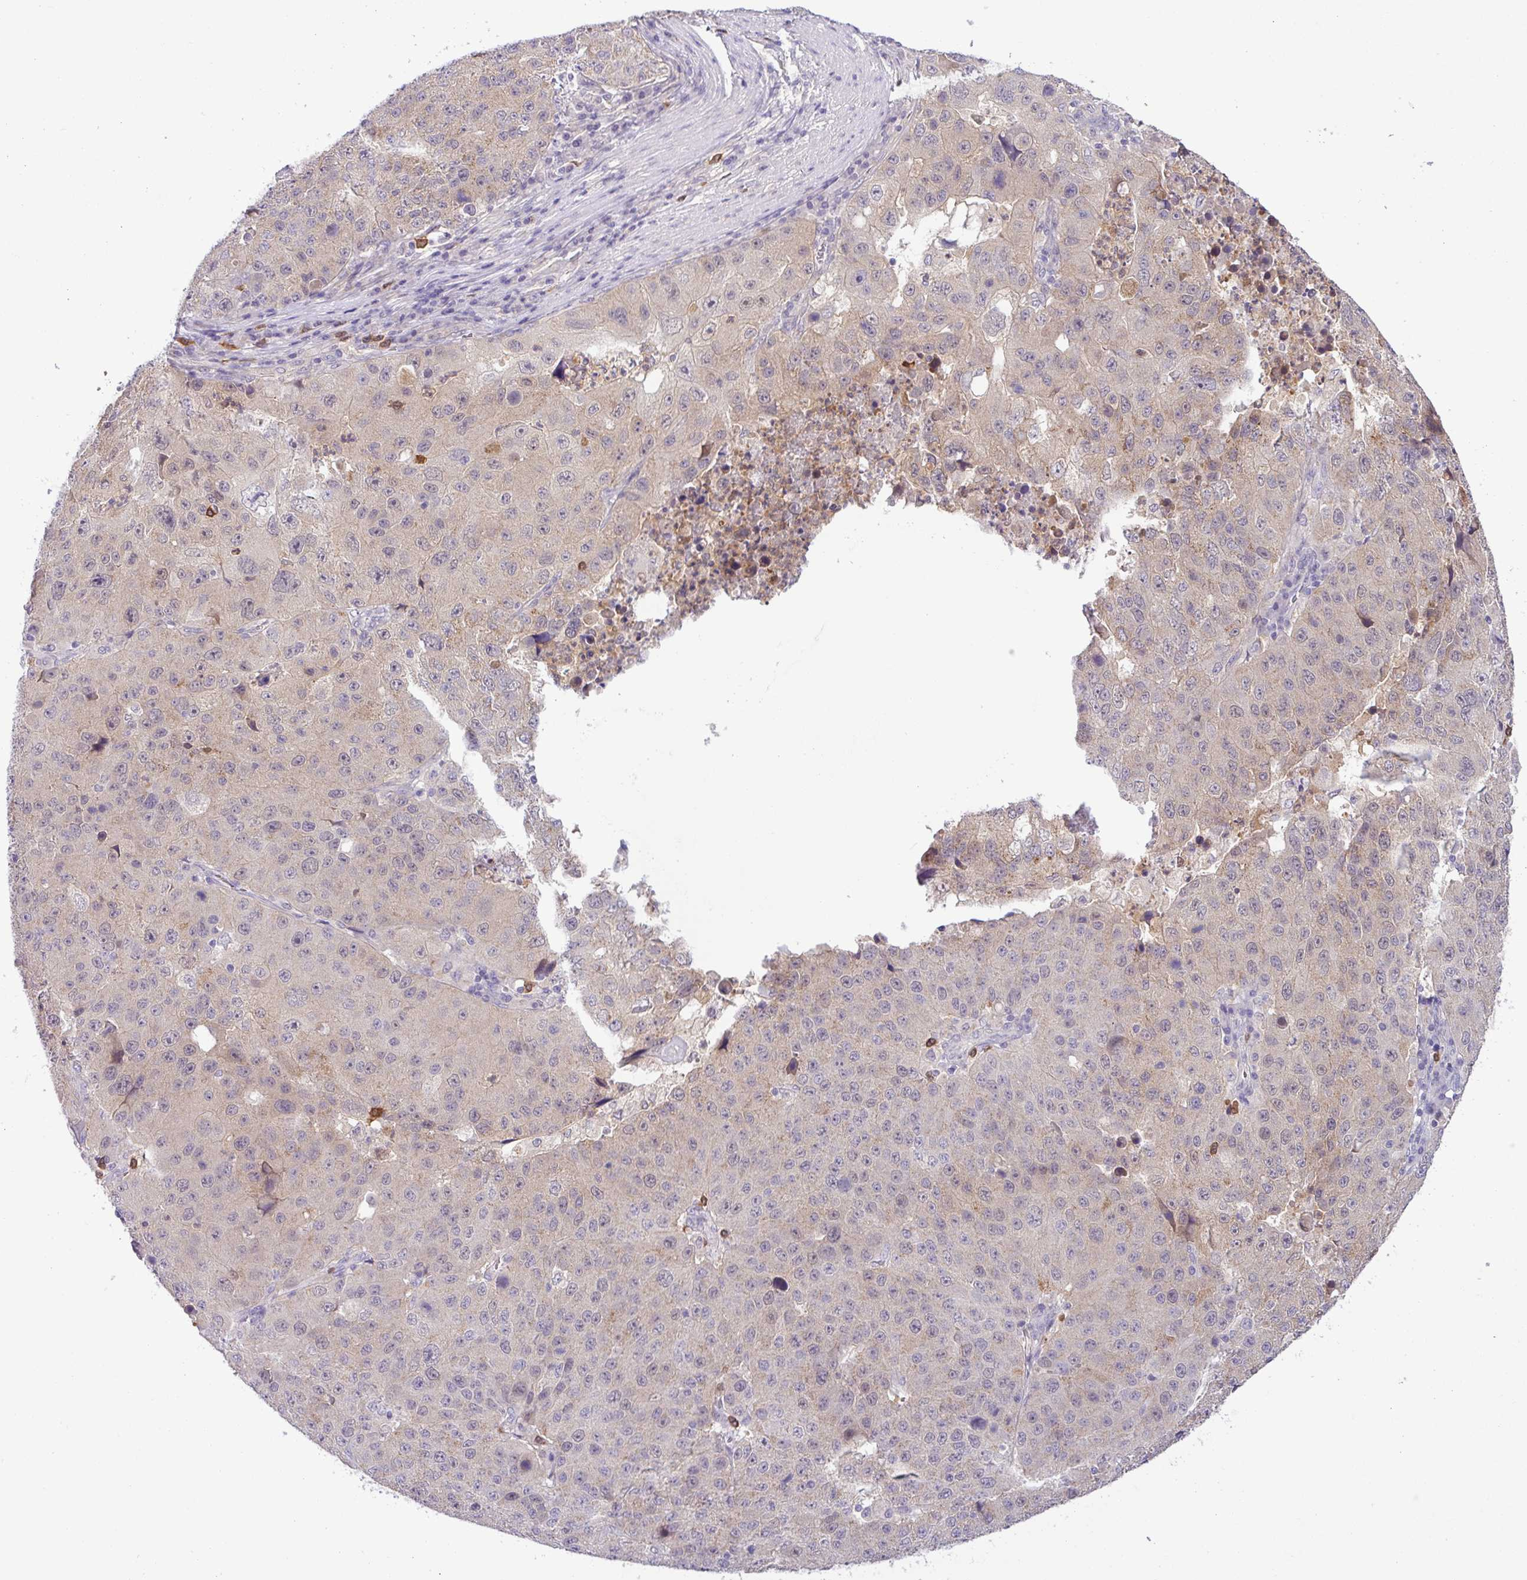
{"staining": {"intensity": "weak", "quantity": "<25%", "location": "cytoplasmic/membranous"}, "tissue": "stomach cancer", "cell_type": "Tumor cells", "image_type": "cancer", "snomed": [{"axis": "morphology", "description": "Adenocarcinoma, NOS"}, {"axis": "topography", "description": "Stomach"}], "caption": "High magnification brightfield microscopy of stomach cancer (adenocarcinoma) stained with DAB (brown) and counterstained with hematoxylin (blue): tumor cells show no significant expression.", "gene": "TONSL", "patient": {"sex": "male", "age": 71}}